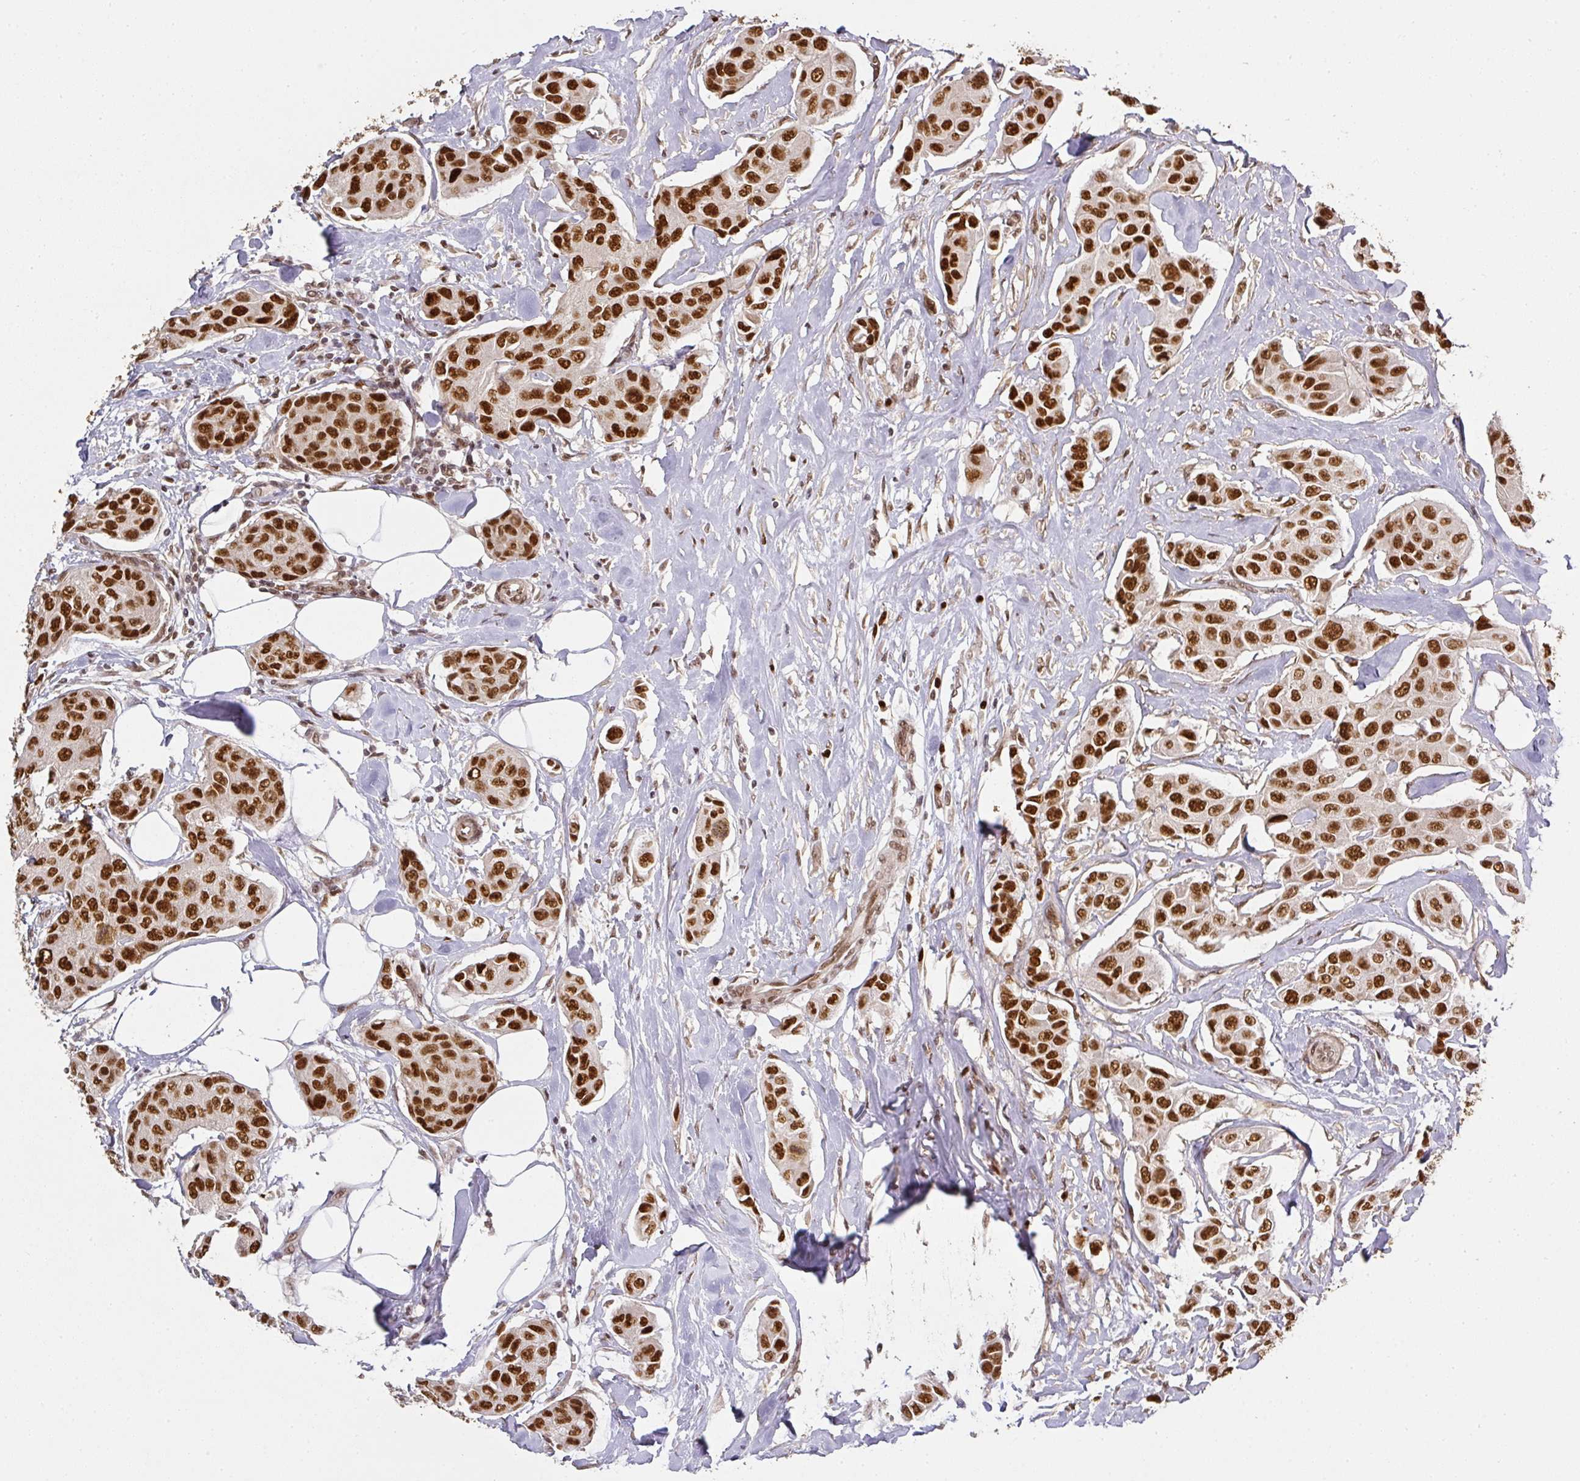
{"staining": {"intensity": "strong", "quantity": ">75%", "location": "nuclear"}, "tissue": "breast cancer", "cell_type": "Tumor cells", "image_type": "cancer", "snomed": [{"axis": "morphology", "description": "Duct carcinoma"}, {"axis": "topography", "description": "Breast"}, {"axis": "topography", "description": "Lymph node"}], "caption": "Immunohistochemical staining of human breast cancer (invasive ductal carcinoma) displays strong nuclear protein positivity in about >75% of tumor cells. Ihc stains the protein in brown and the nuclei are stained blue.", "gene": "GPRIN2", "patient": {"sex": "female", "age": 80}}